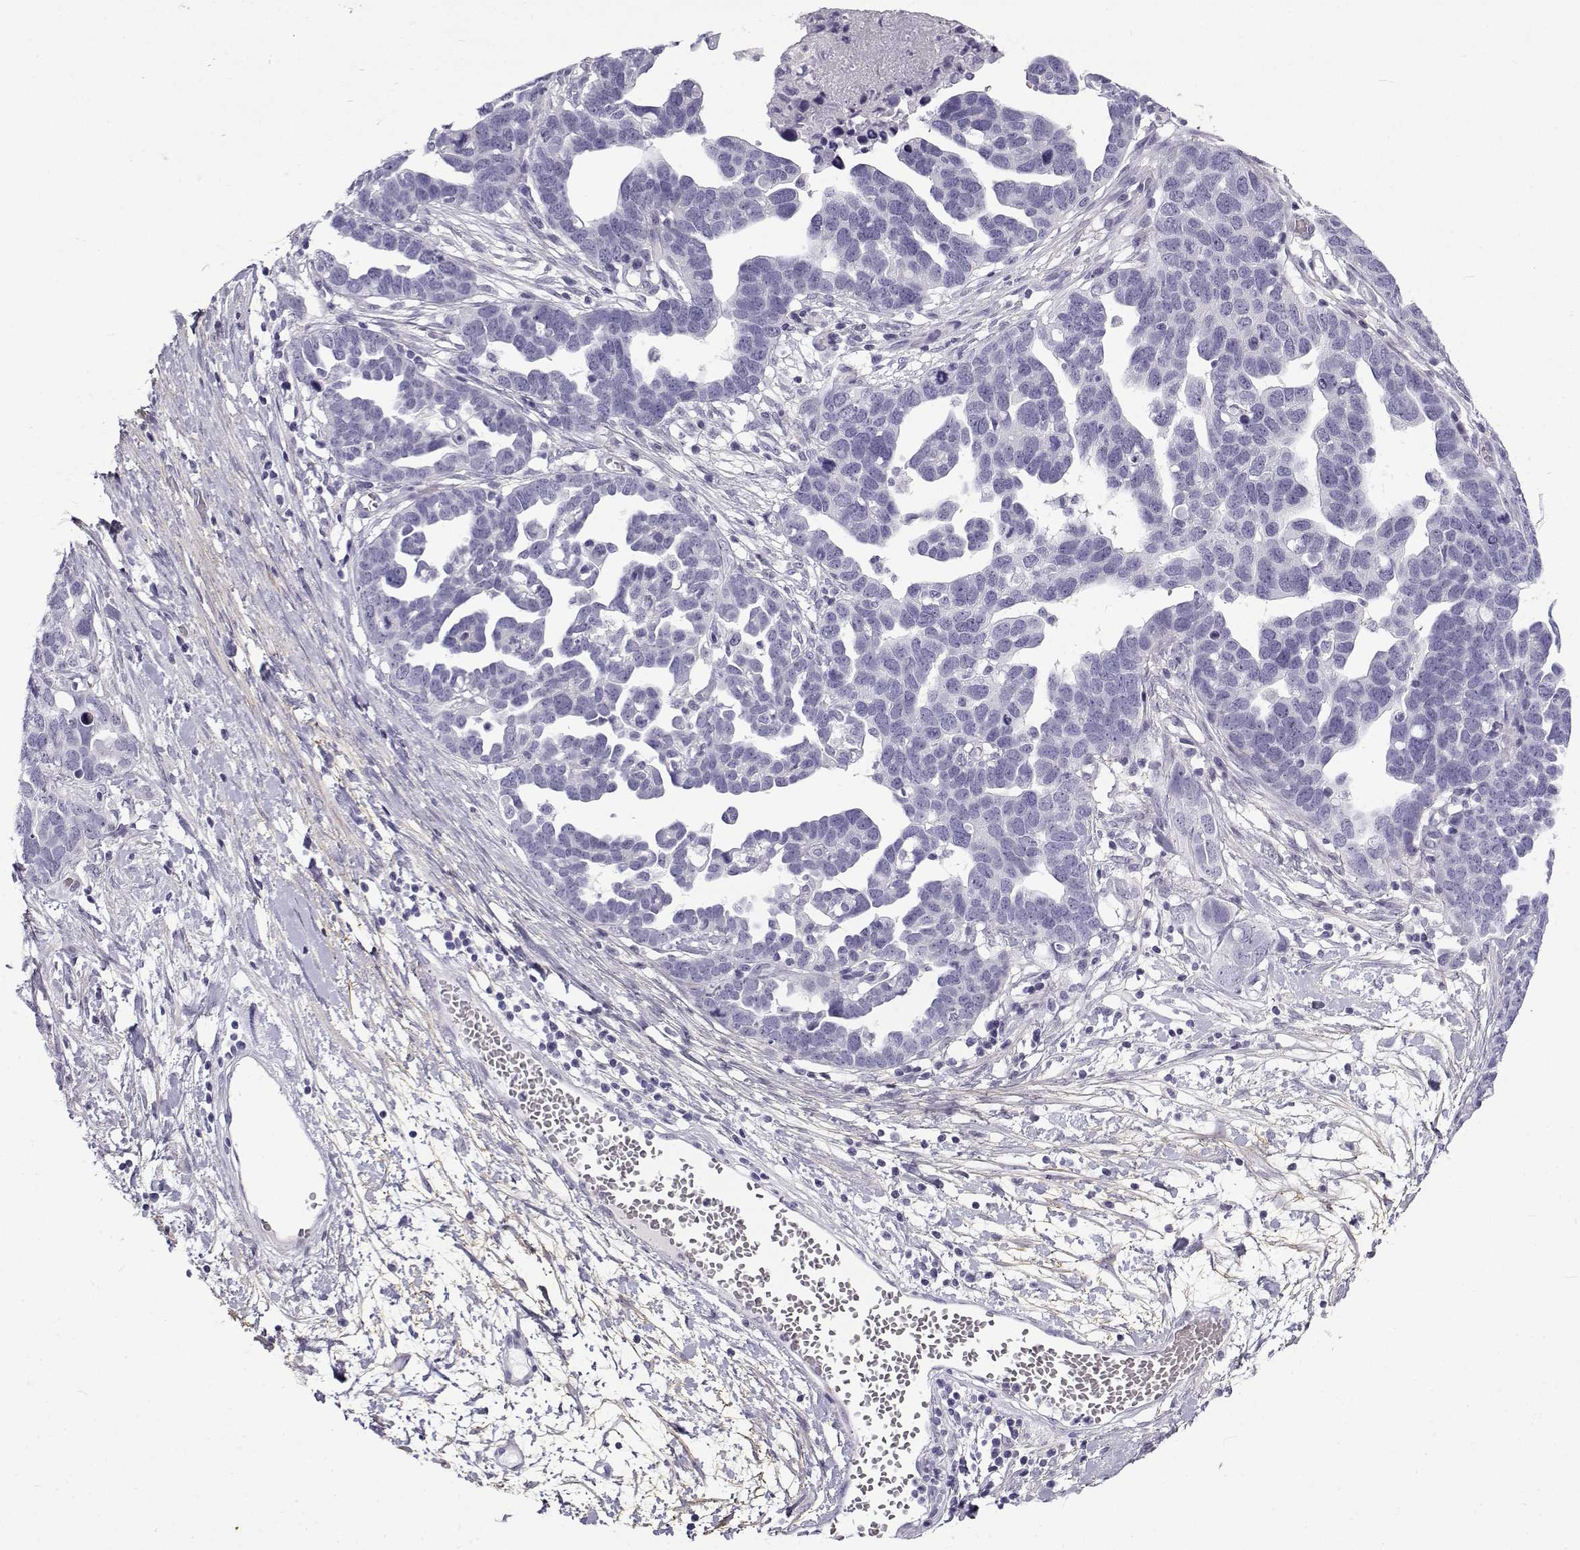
{"staining": {"intensity": "negative", "quantity": "none", "location": "none"}, "tissue": "ovarian cancer", "cell_type": "Tumor cells", "image_type": "cancer", "snomed": [{"axis": "morphology", "description": "Cystadenocarcinoma, serous, NOS"}, {"axis": "topography", "description": "Ovary"}], "caption": "Tumor cells show no significant protein staining in ovarian cancer. (DAB (3,3'-diaminobenzidine) immunohistochemistry (IHC) with hematoxylin counter stain).", "gene": "GTSF1L", "patient": {"sex": "female", "age": 54}}